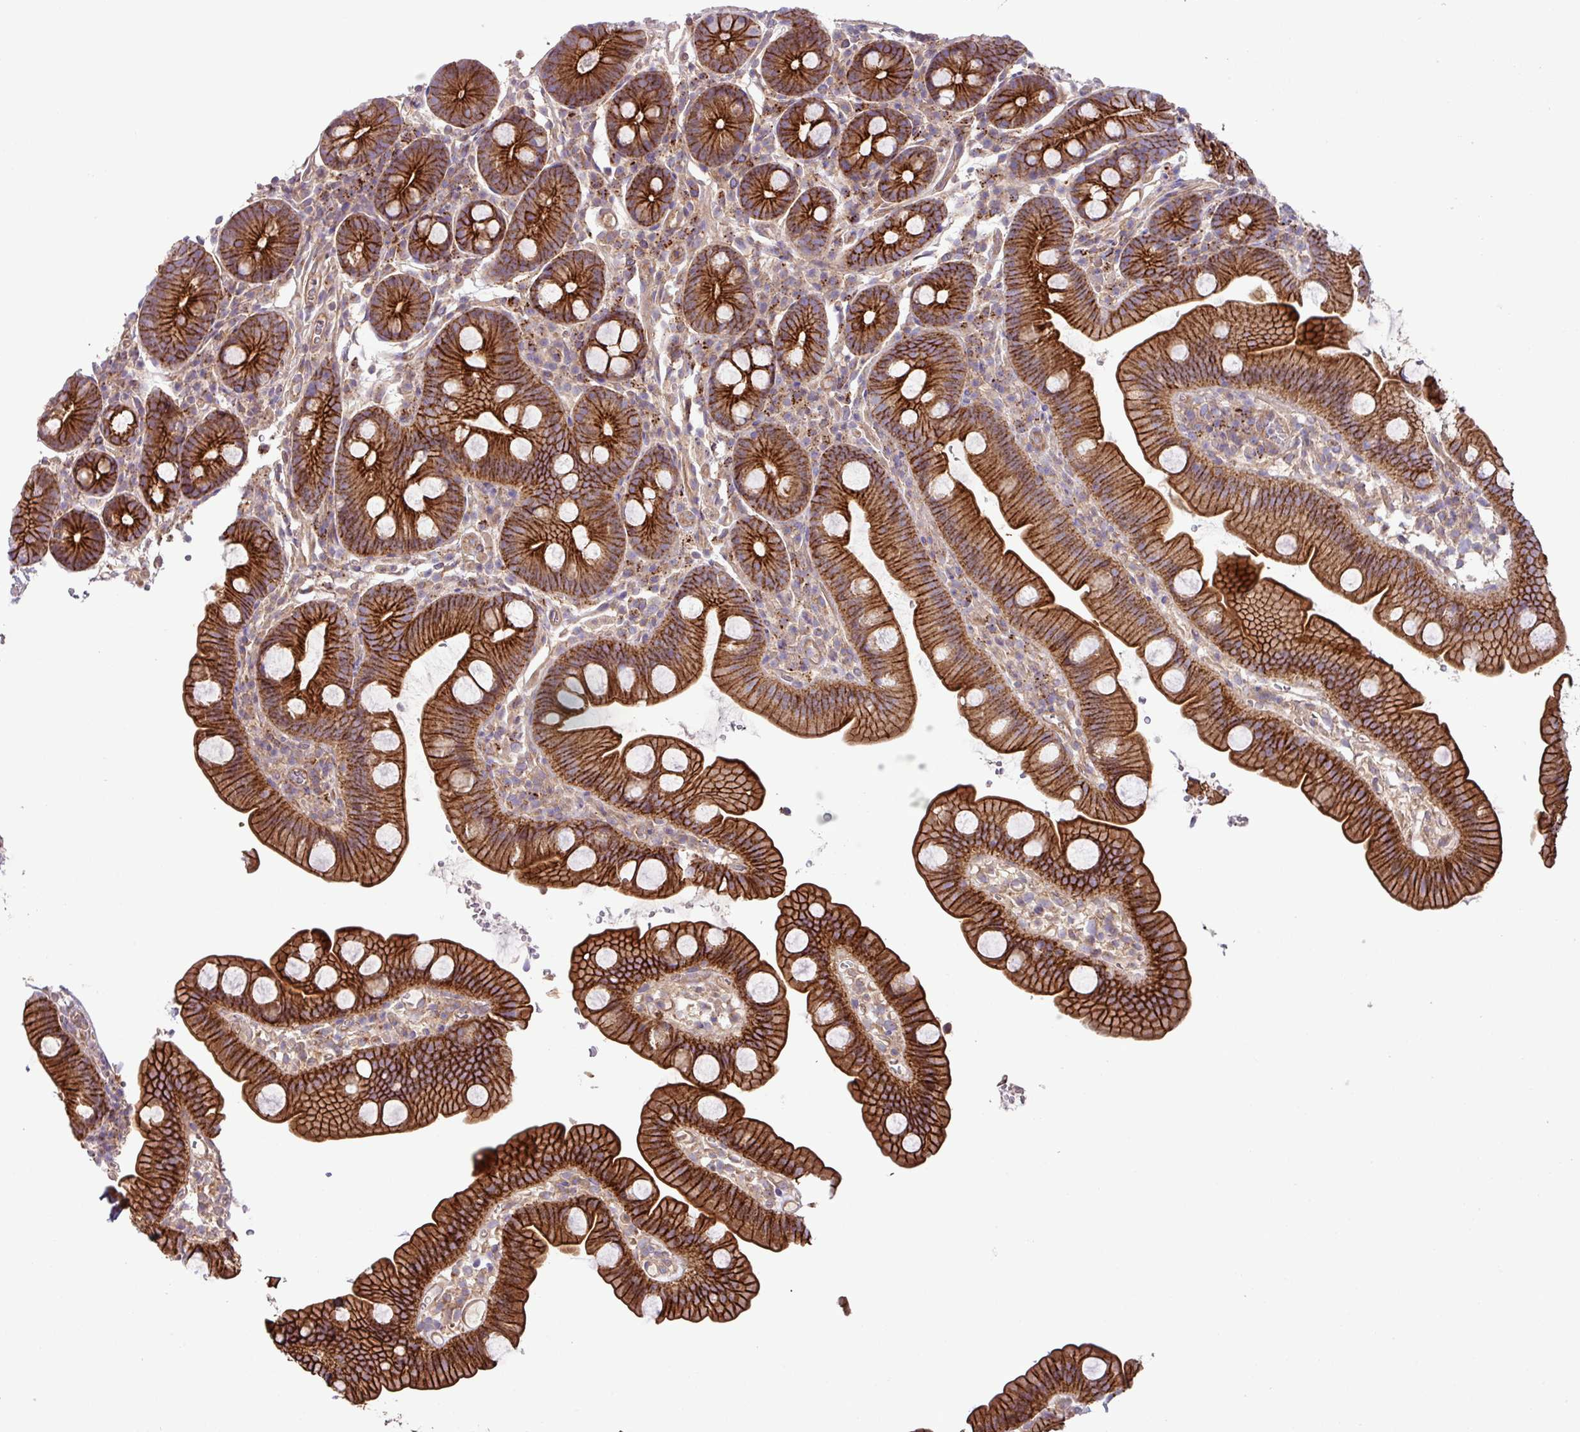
{"staining": {"intensity": "strong", "quantity": ">75%", "location": "cytoplasmic/membranous"}, "tissue": "small intestine", "cell_type": "Glandular cells", "image_type": "normal", "snomed": [{"axis": "morphology", "description": "Normal tissue, NOS"}, {"axis": "topography", "description": "Small intestine"}], "caption": "A histopathology image of small intestine stained for a protein exhibits strong cytoplasmic/membranous brown staining in glandular cells.", "gene": "RIC1", "patient": {"sex": "female", "age": 68}}